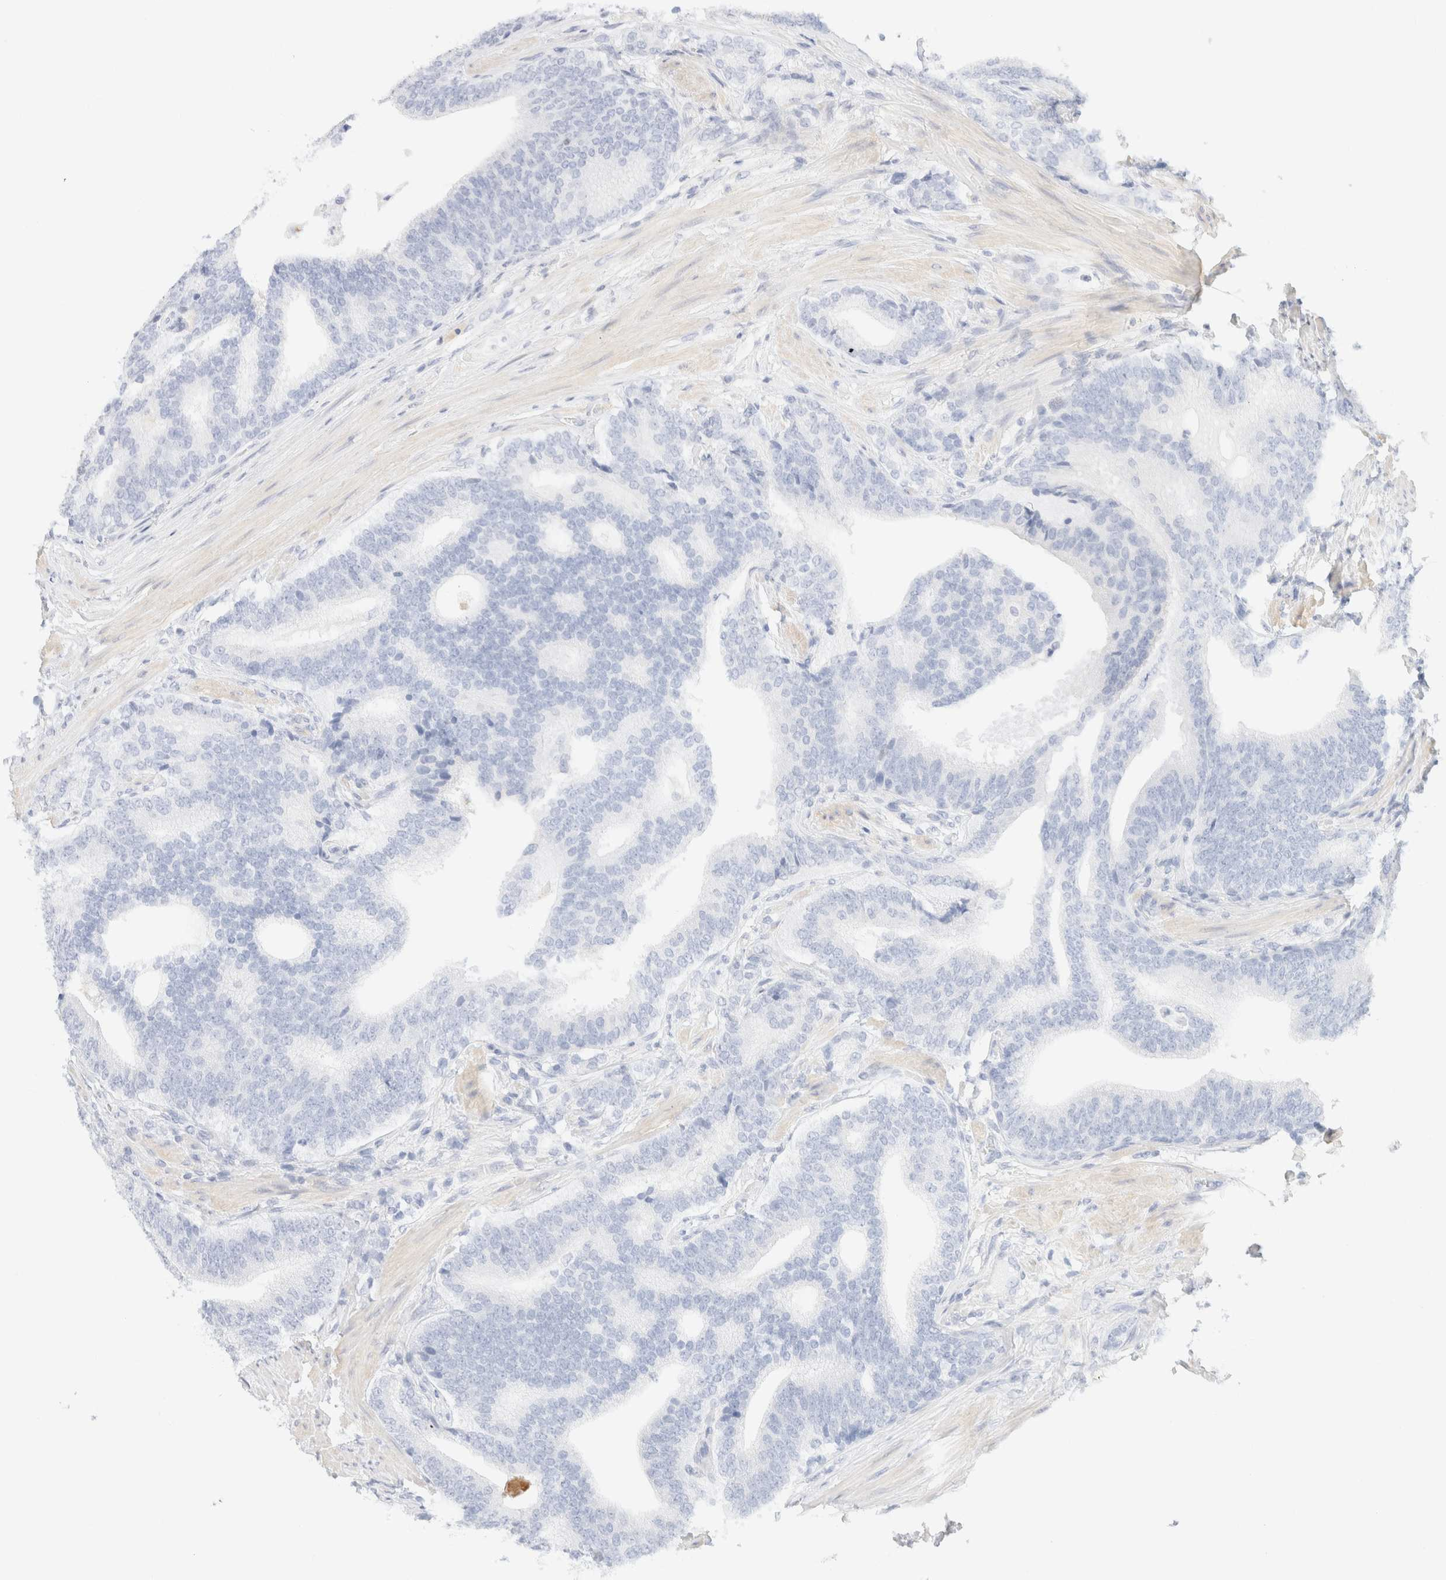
{"staining": {"intensity": "negative", "quantity": "none", "location": "none"}, "tissue": "prostate cancer", "cell_type": "Tumor cells", "image_type": "cancer", "snomed": [{"axis": "morphology", "description": "Adenocarcinoma, High grade"}, {"axis": "topography", "description": "Prostate"}], "caption": "Human prostate cancer stained for a protein using immunohistochemistry demonstrates no expression in tumor cells.", "gene": "IKZF3", "patient": {"sex": "male", "age": 55}}